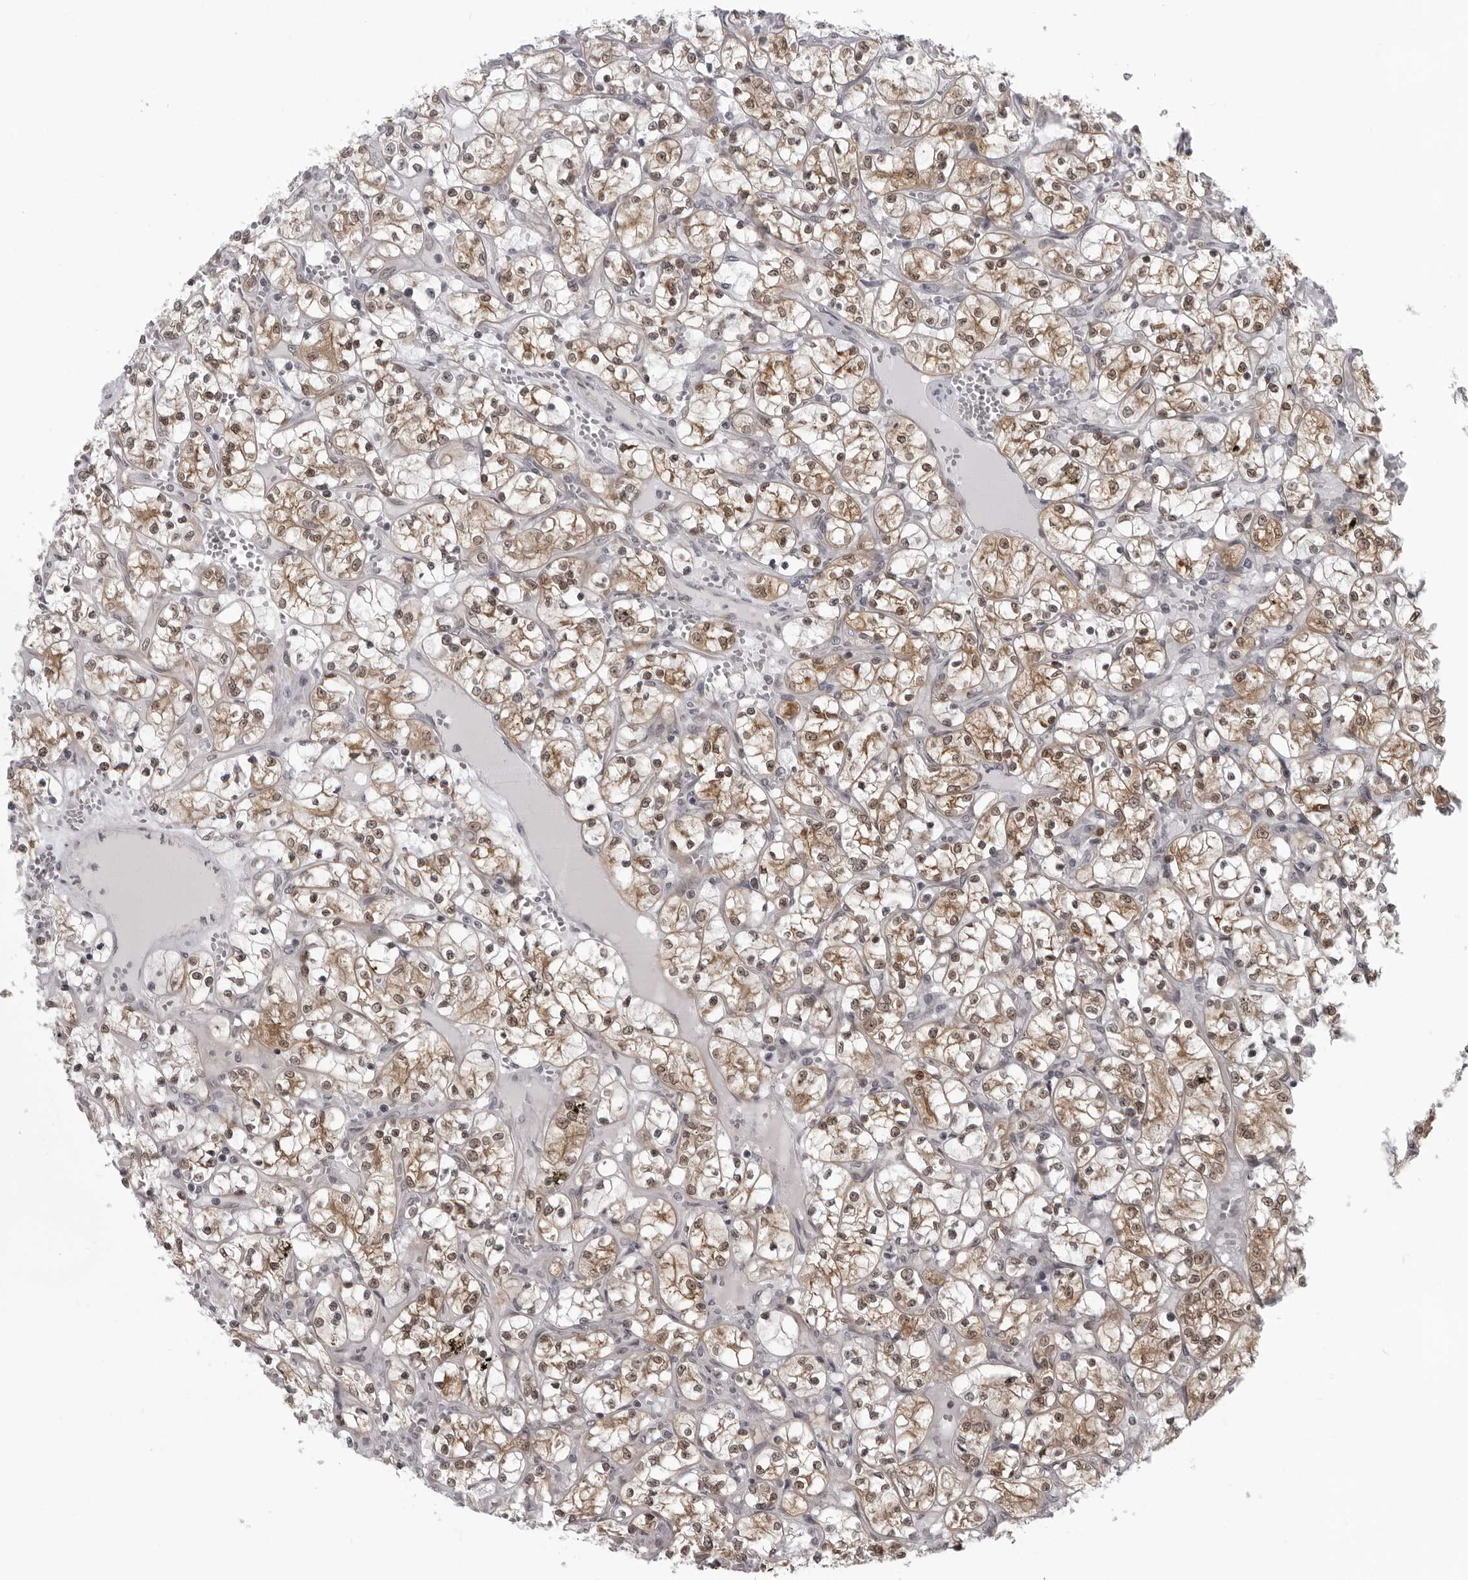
{"staining": {"intensity": "moderate", "quantity": ">75%", "location": "cytoplasmic/membranous,nuclear"}, "tissue": "renal cancer", "cell_type": "Tumor cells", "image_type": "cancer", "snomed": [{"axis": "morphology", "description": "Adenocarcinoma, NOS"}, {"axis": "topography", "description": "Kidney"}], "caption": "Immunohistochemistry micrograph of renal cancer stained for a protein (brown), which exhibits medium levels of moderate cytoplasmic/membranous and nuclear expression in approximately >75% of tumor cells.", "gene": "MAPK12", "patient": {"sex": "female", "age": 69}}